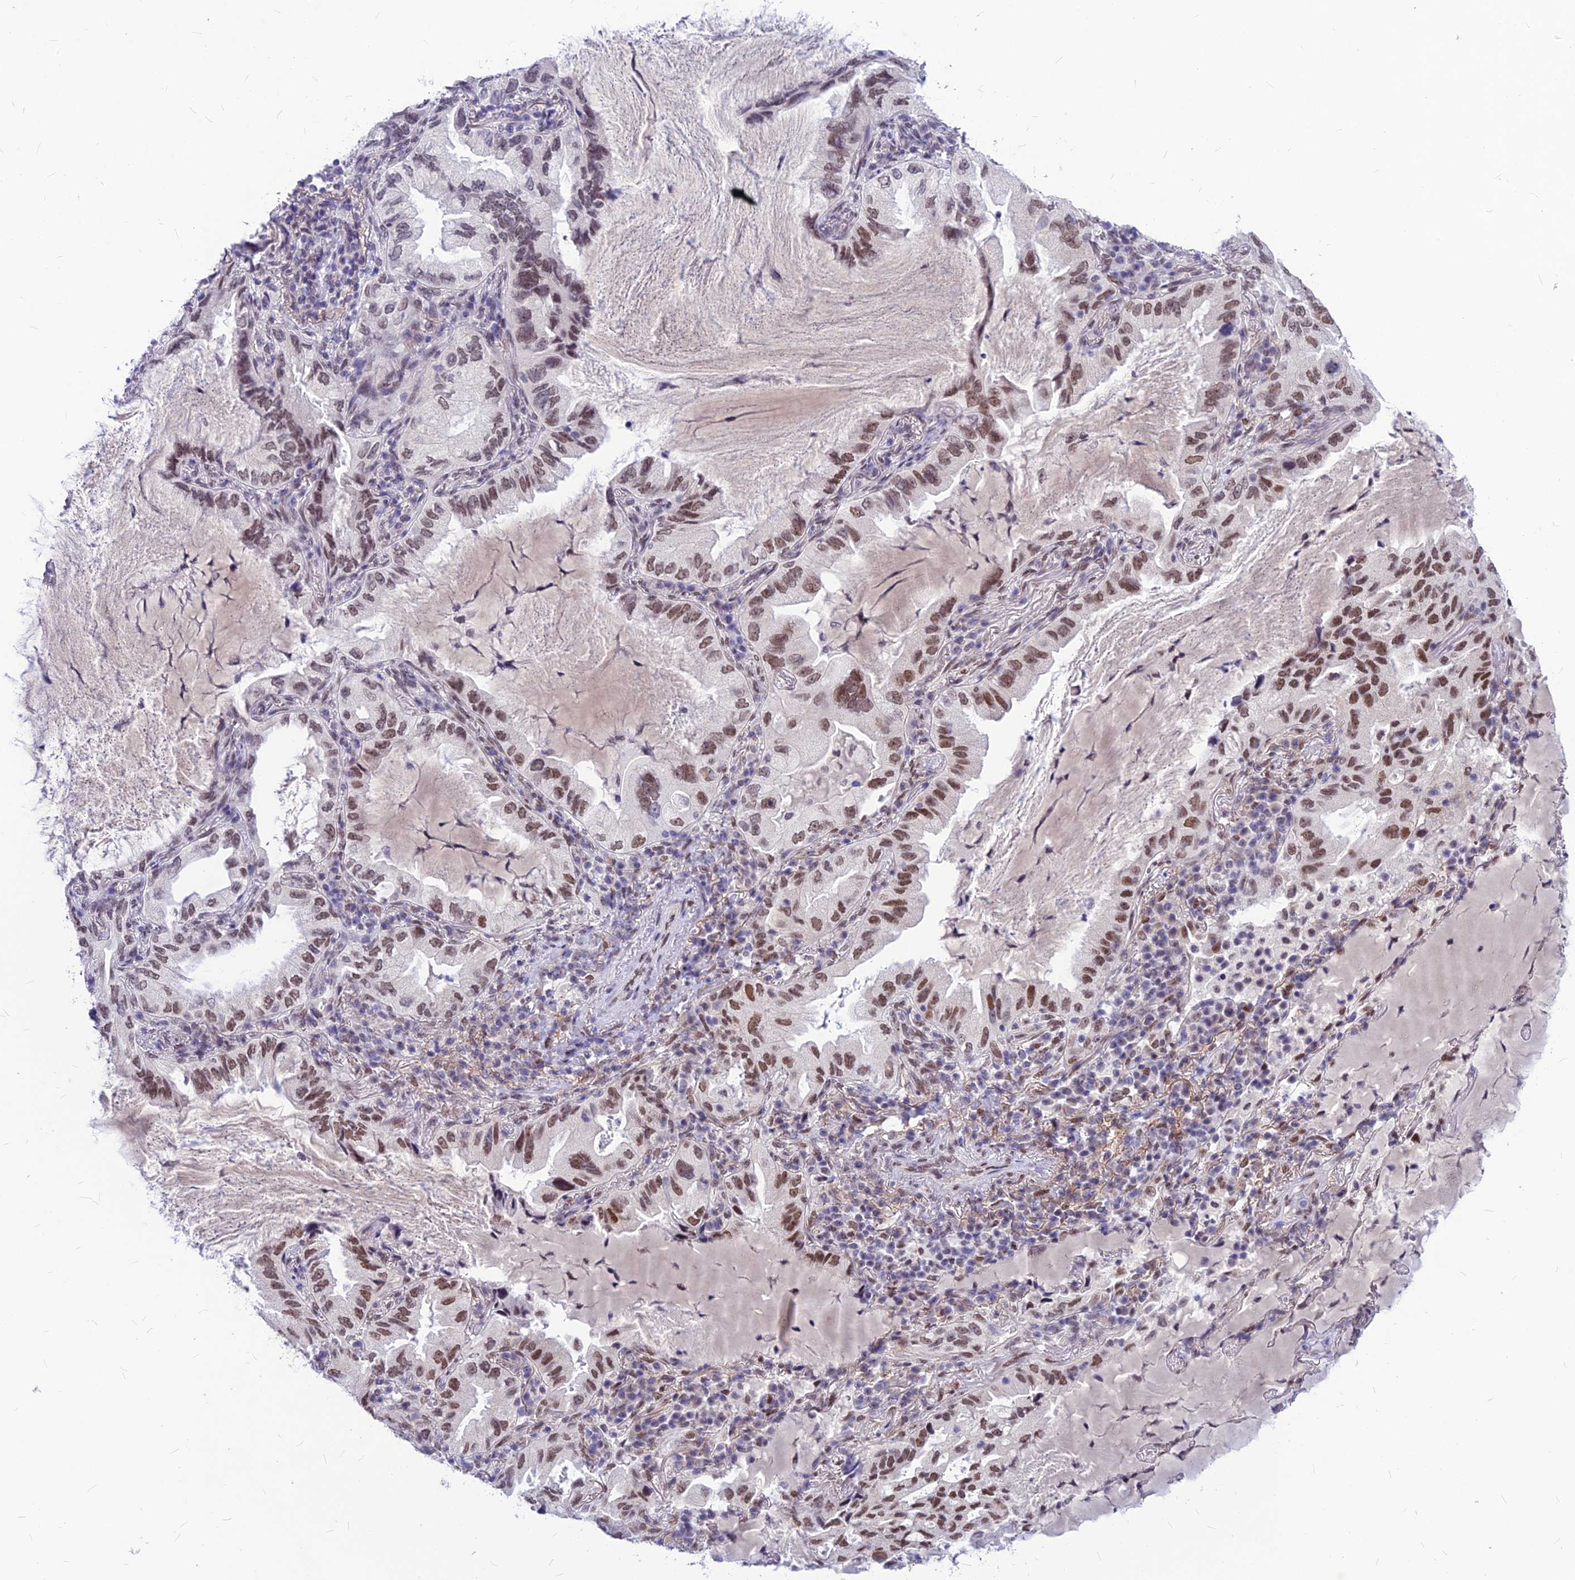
{"staining": {"intensity": "moderate", "quantity": ">75%", "location": "nuclear"}, "tissue": "lung cancer", "cell_type": "Tumor cells", "image_type": "cancer", "snomed": [{"axis": "morphology", "description": "Adenocarcinoma, NOS"}, {"axis": "topography", "description": "Lung"}], "caption": "Lung adenocarcinoma tissue reveals moderate nuclear positivity in approximately >75% of tumor cells, visualized by immunohistochemistry.", "gene": "KCTD13", "patient": {"sex": "female", "age": 69}}